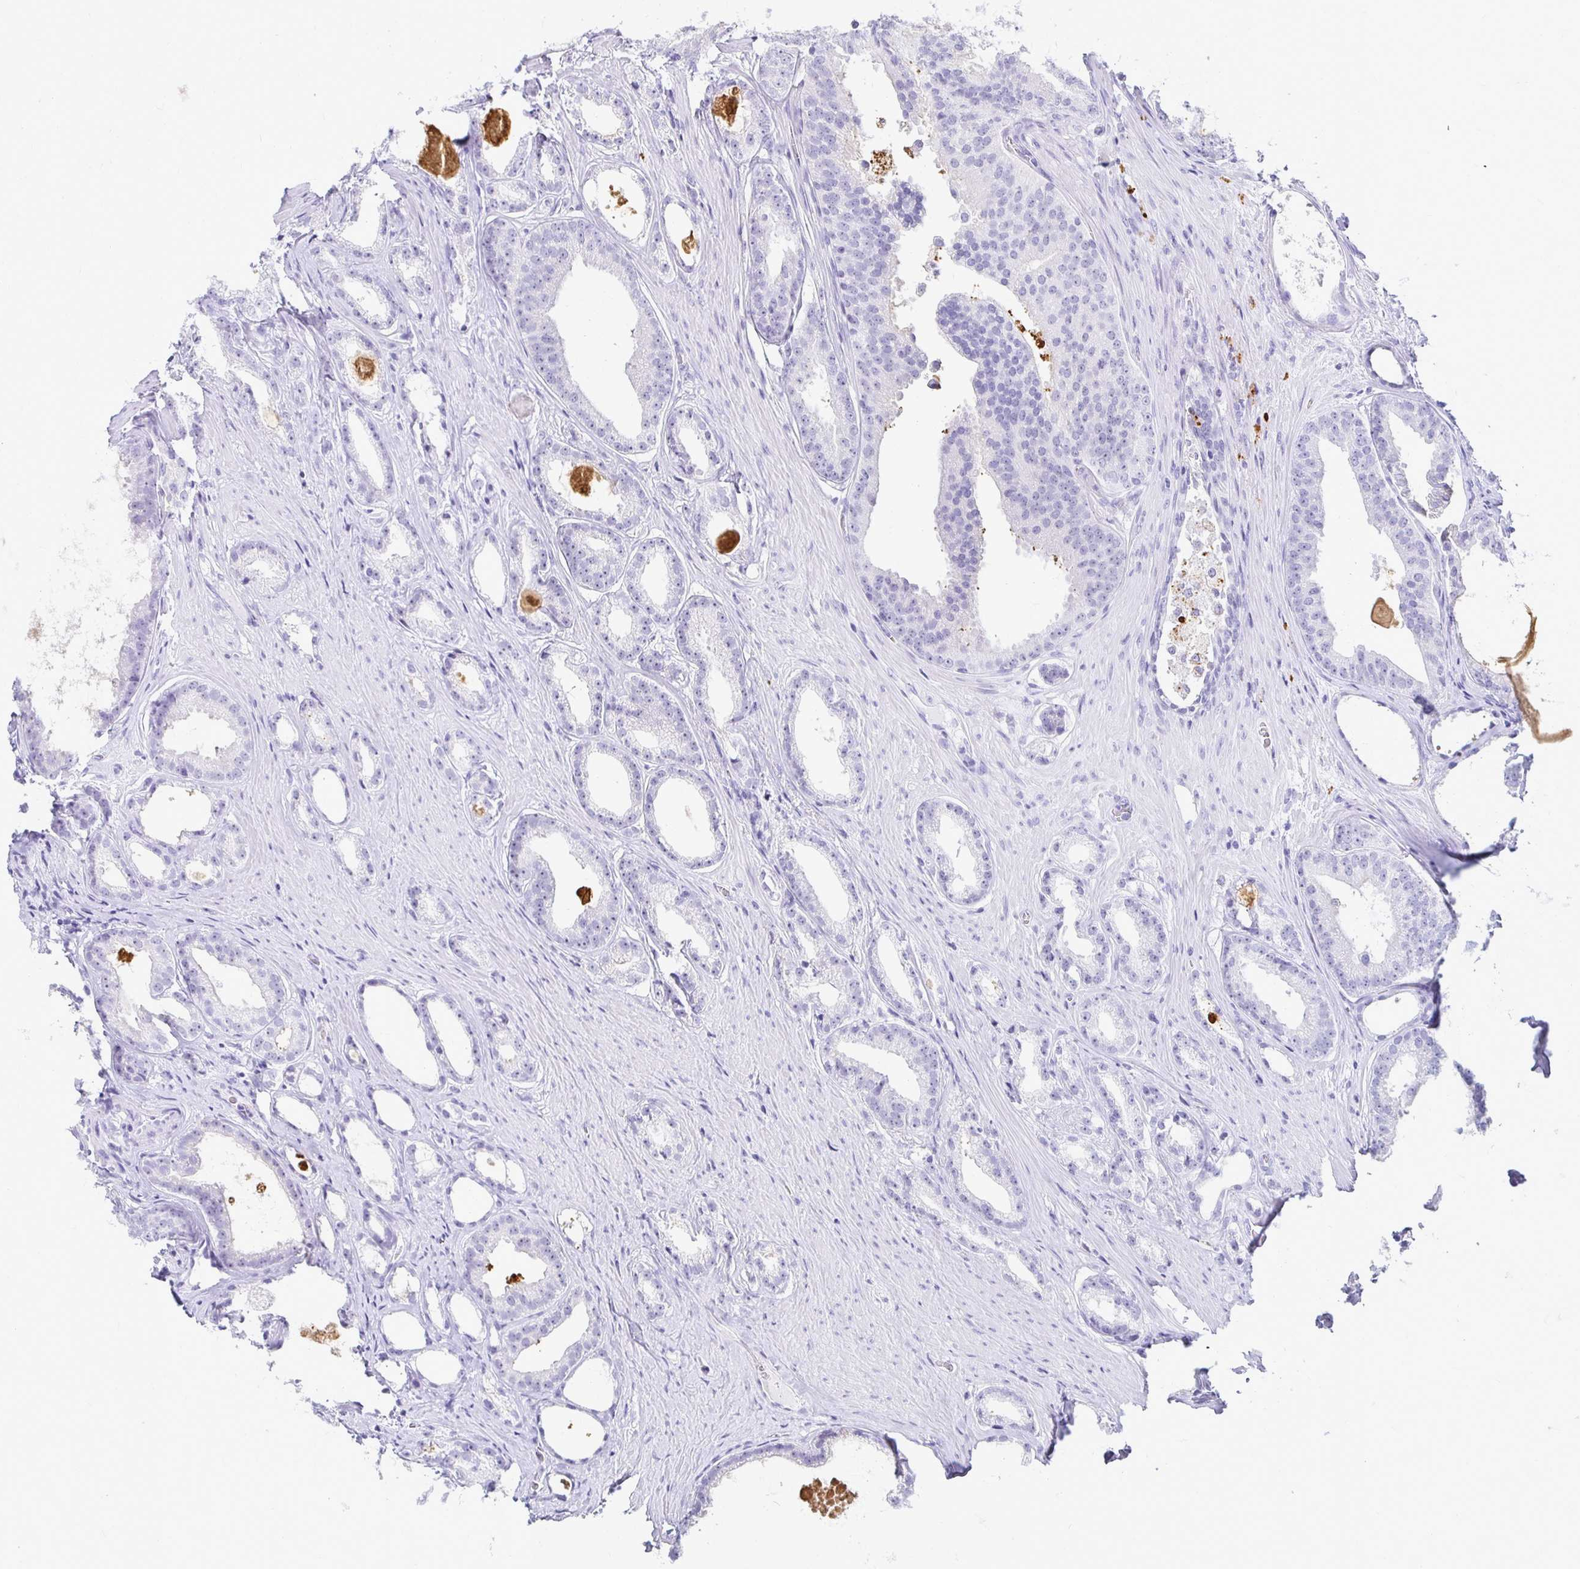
{"staining": {"intensity": "weak", "quantity": "<25%", "location": "nuclear"}, "tissue": "prostate cancer", "cell_type": "Tumor cells", "image_type": "cancer", "snomed": [{"axis": "morphology", "description": "Adenocarcinoma, Low grade"}, {"axis": "topography", "description": "Prostate"}], "caption": "An image of adenocarcinoma (low-grade) (prostate) stained for a protein displays no brown staining in tumor cells.", "gene": "CST6", "patient": {"sex": "male", "age": 65}}